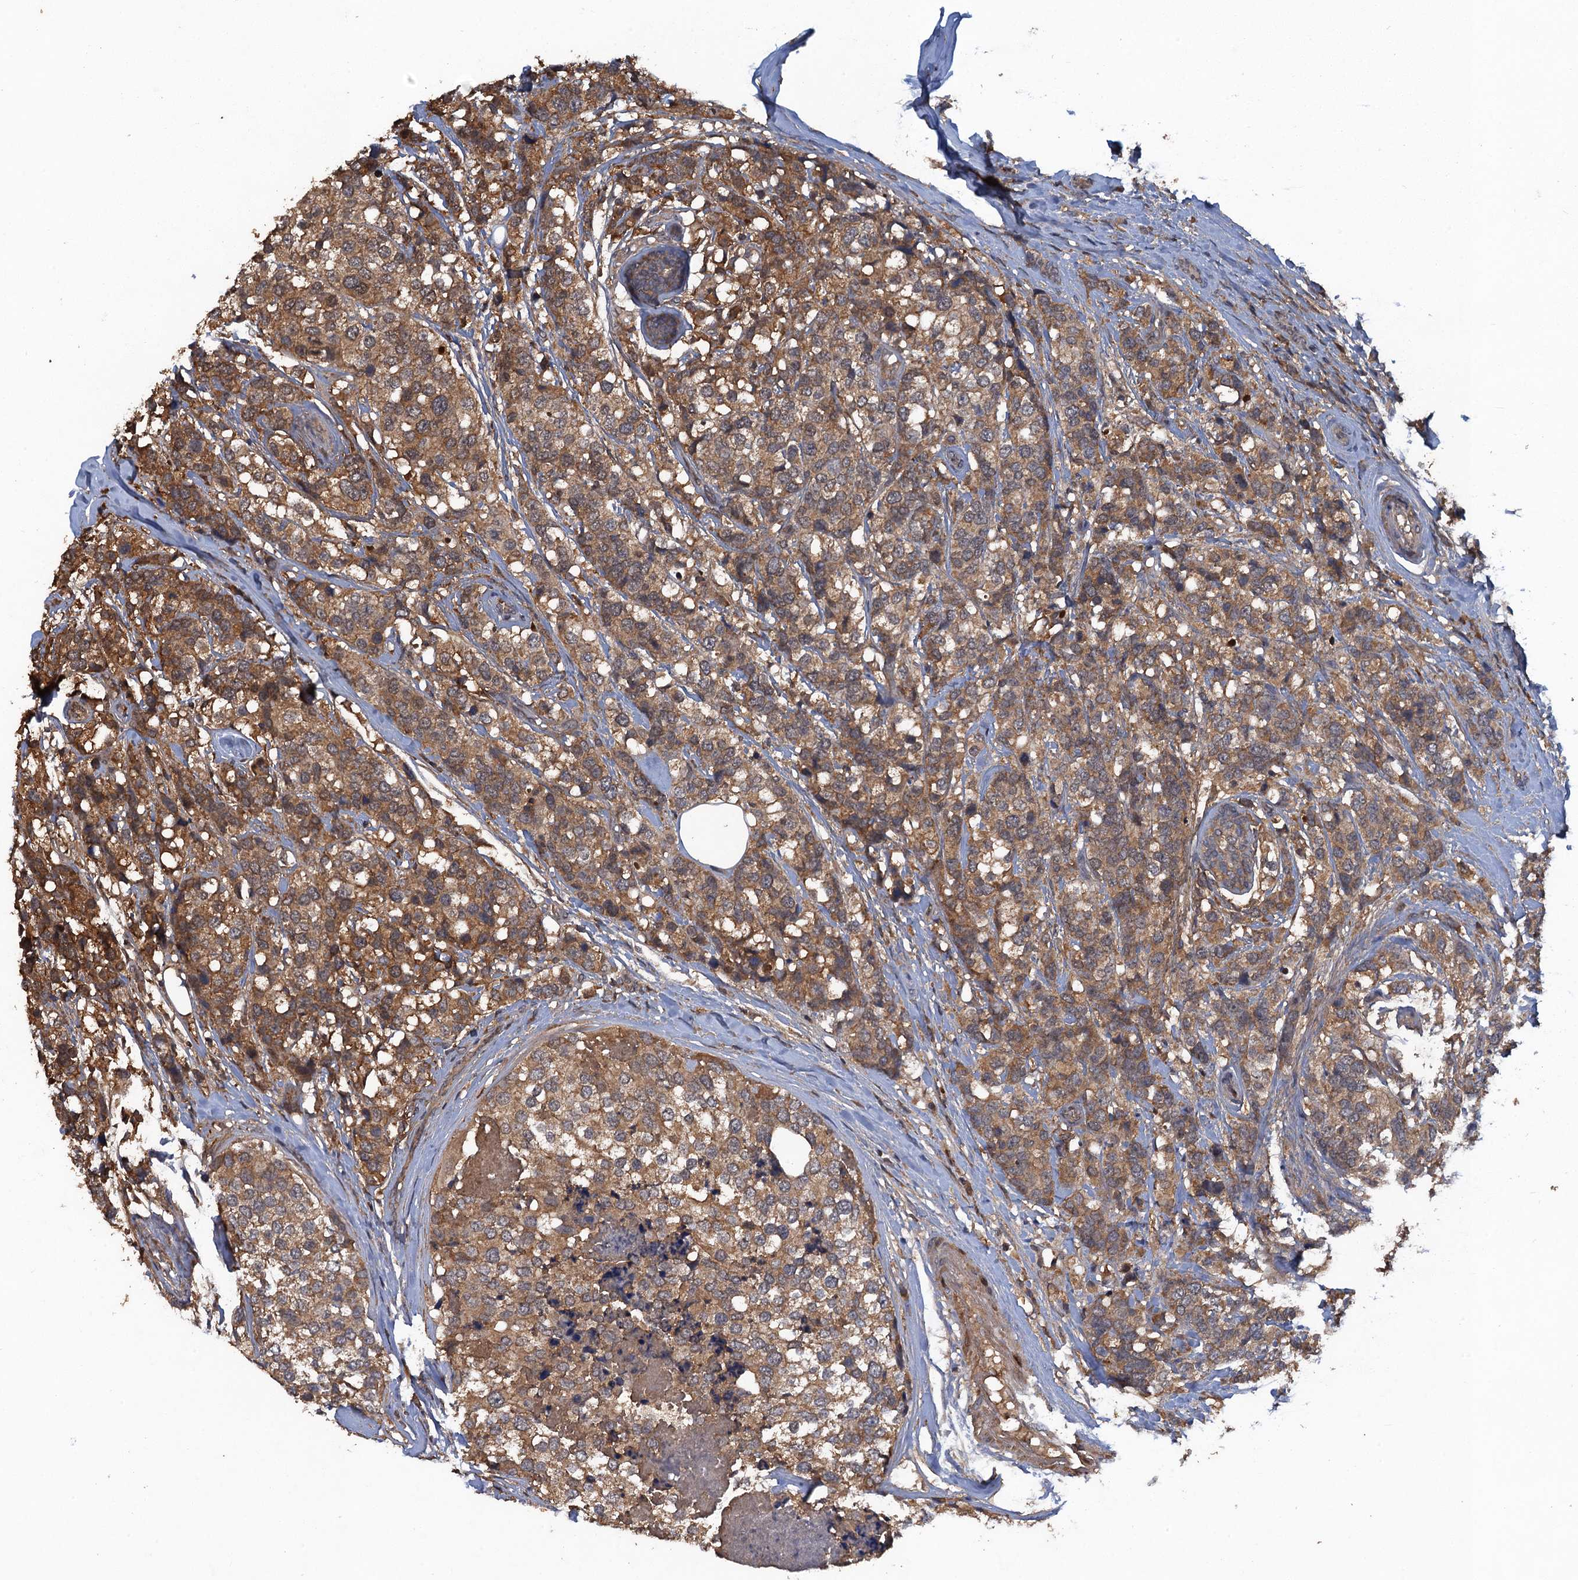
{"staining": {"intensity": "moderate", "quantity": ">75%", "location": "cytoplasmic/membranous"}, "tissue": "breast cancer", "cell_type": "Tumor cells", "image_type": "cancer", "snomed": [{"axis": "morphology", "description": "Lobular carcinoma"}, {"axis": "topography", "description": "Breast"}], "caption": "Breast cancer (lobular carcinoma) tissue displays moderate cytoplasmic/membranous staining in about >75% of tumor cells (DAB = brown stain, brightfield microscopy at high magnification).", "gene": "HAPLN3", "patient": {"sex": "female", "age": 59}}